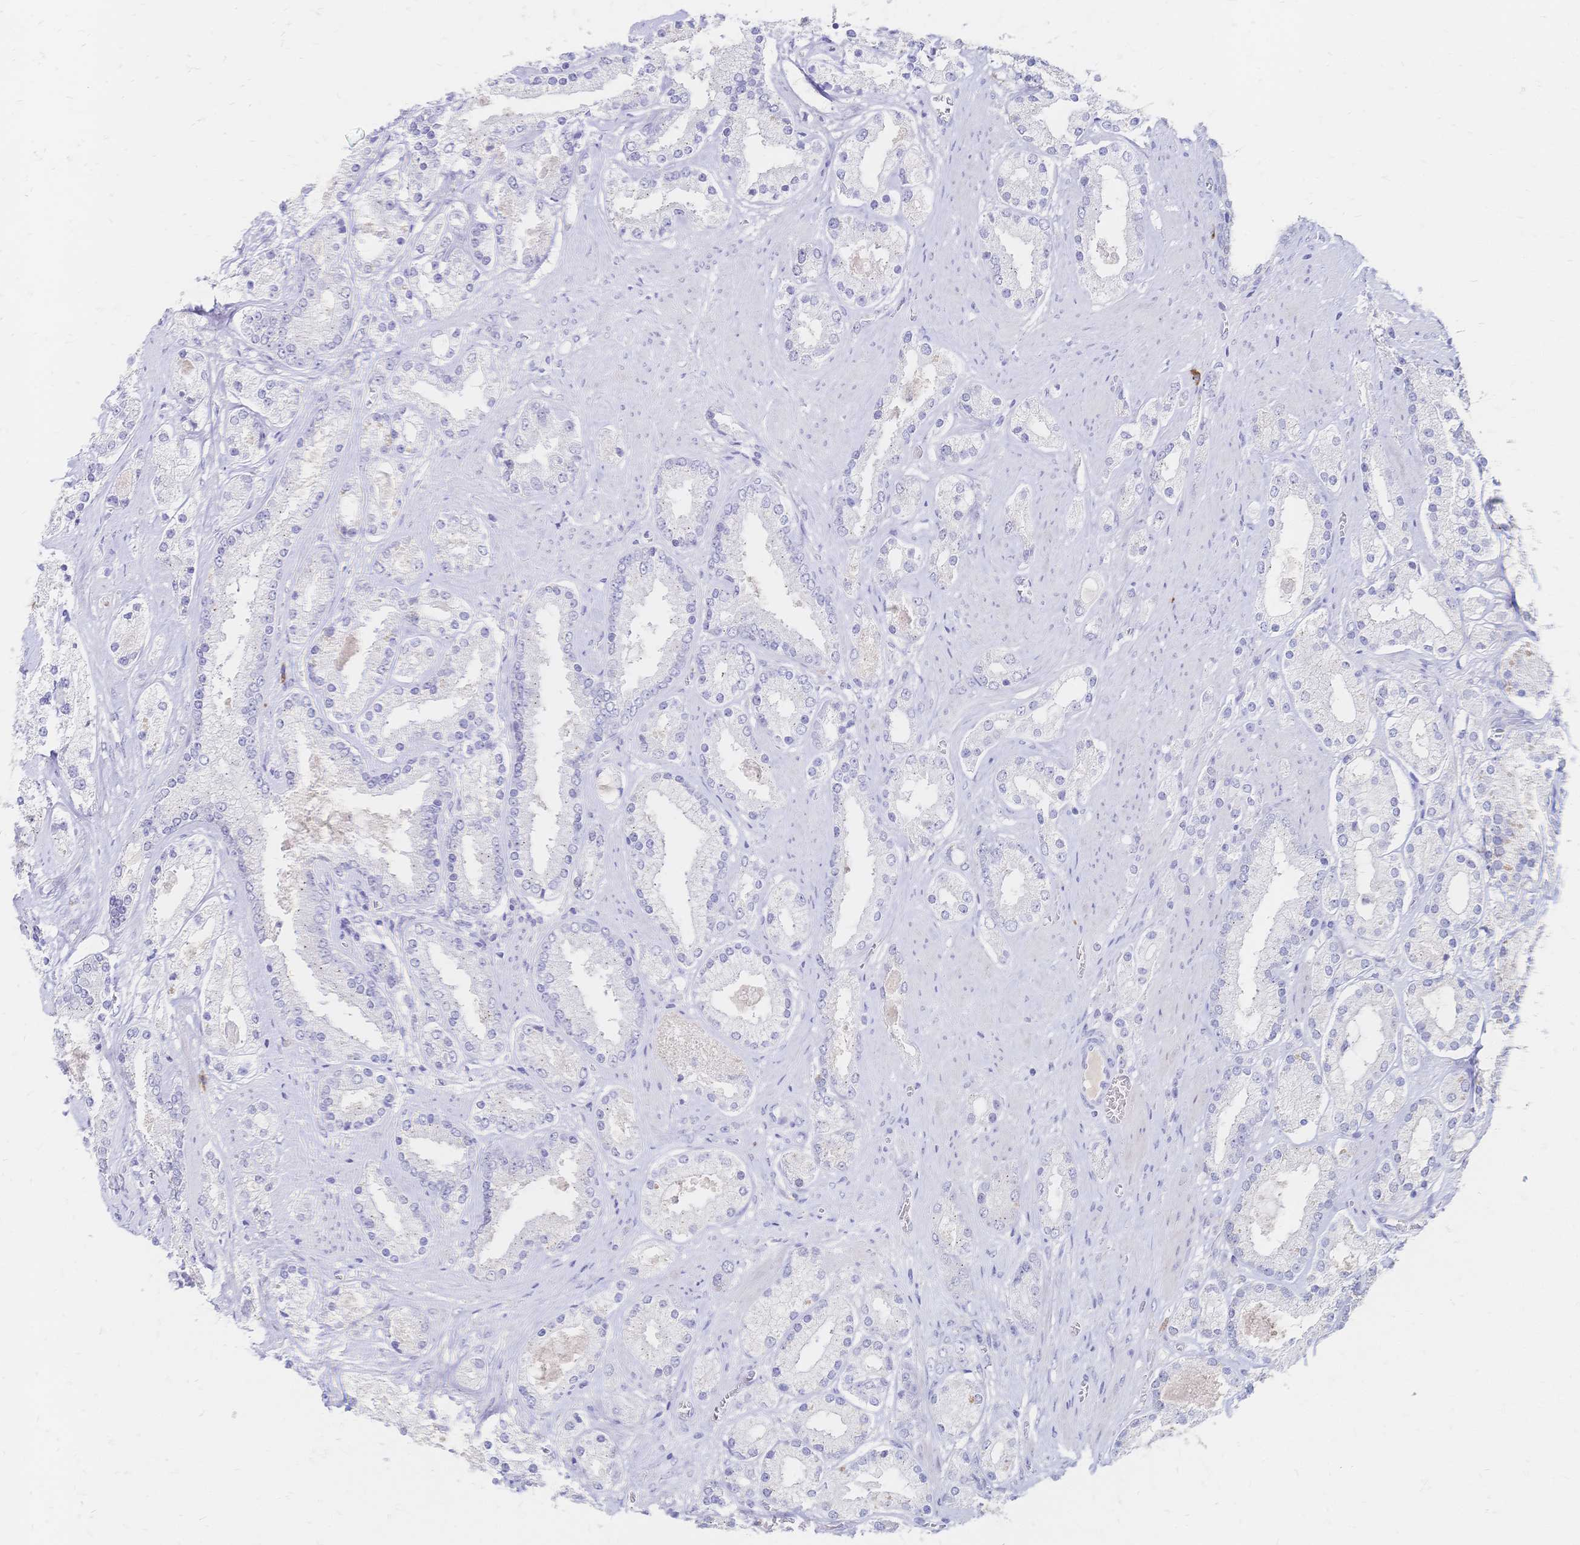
{"staining": {"intensity": "negative", "quantity": "none", "location": "none"}, "tissue": "prostate cancer", "cell_type": "Tumor cells", "image_type": "cancer", "snomed": [{"axis": "morphology", "description": "Adenocarcinoma, High grade"}, {"axis": "topography", "description": "Prostate"}], "caption": "This is an immunohistochemistry (IHC) histopathology image of human high-grade adenocarcinoma (prostate). There is no positivity in tumor cells.", "gene": "PSORS1C2", "patient": {"sex": "male", "age": 67}}